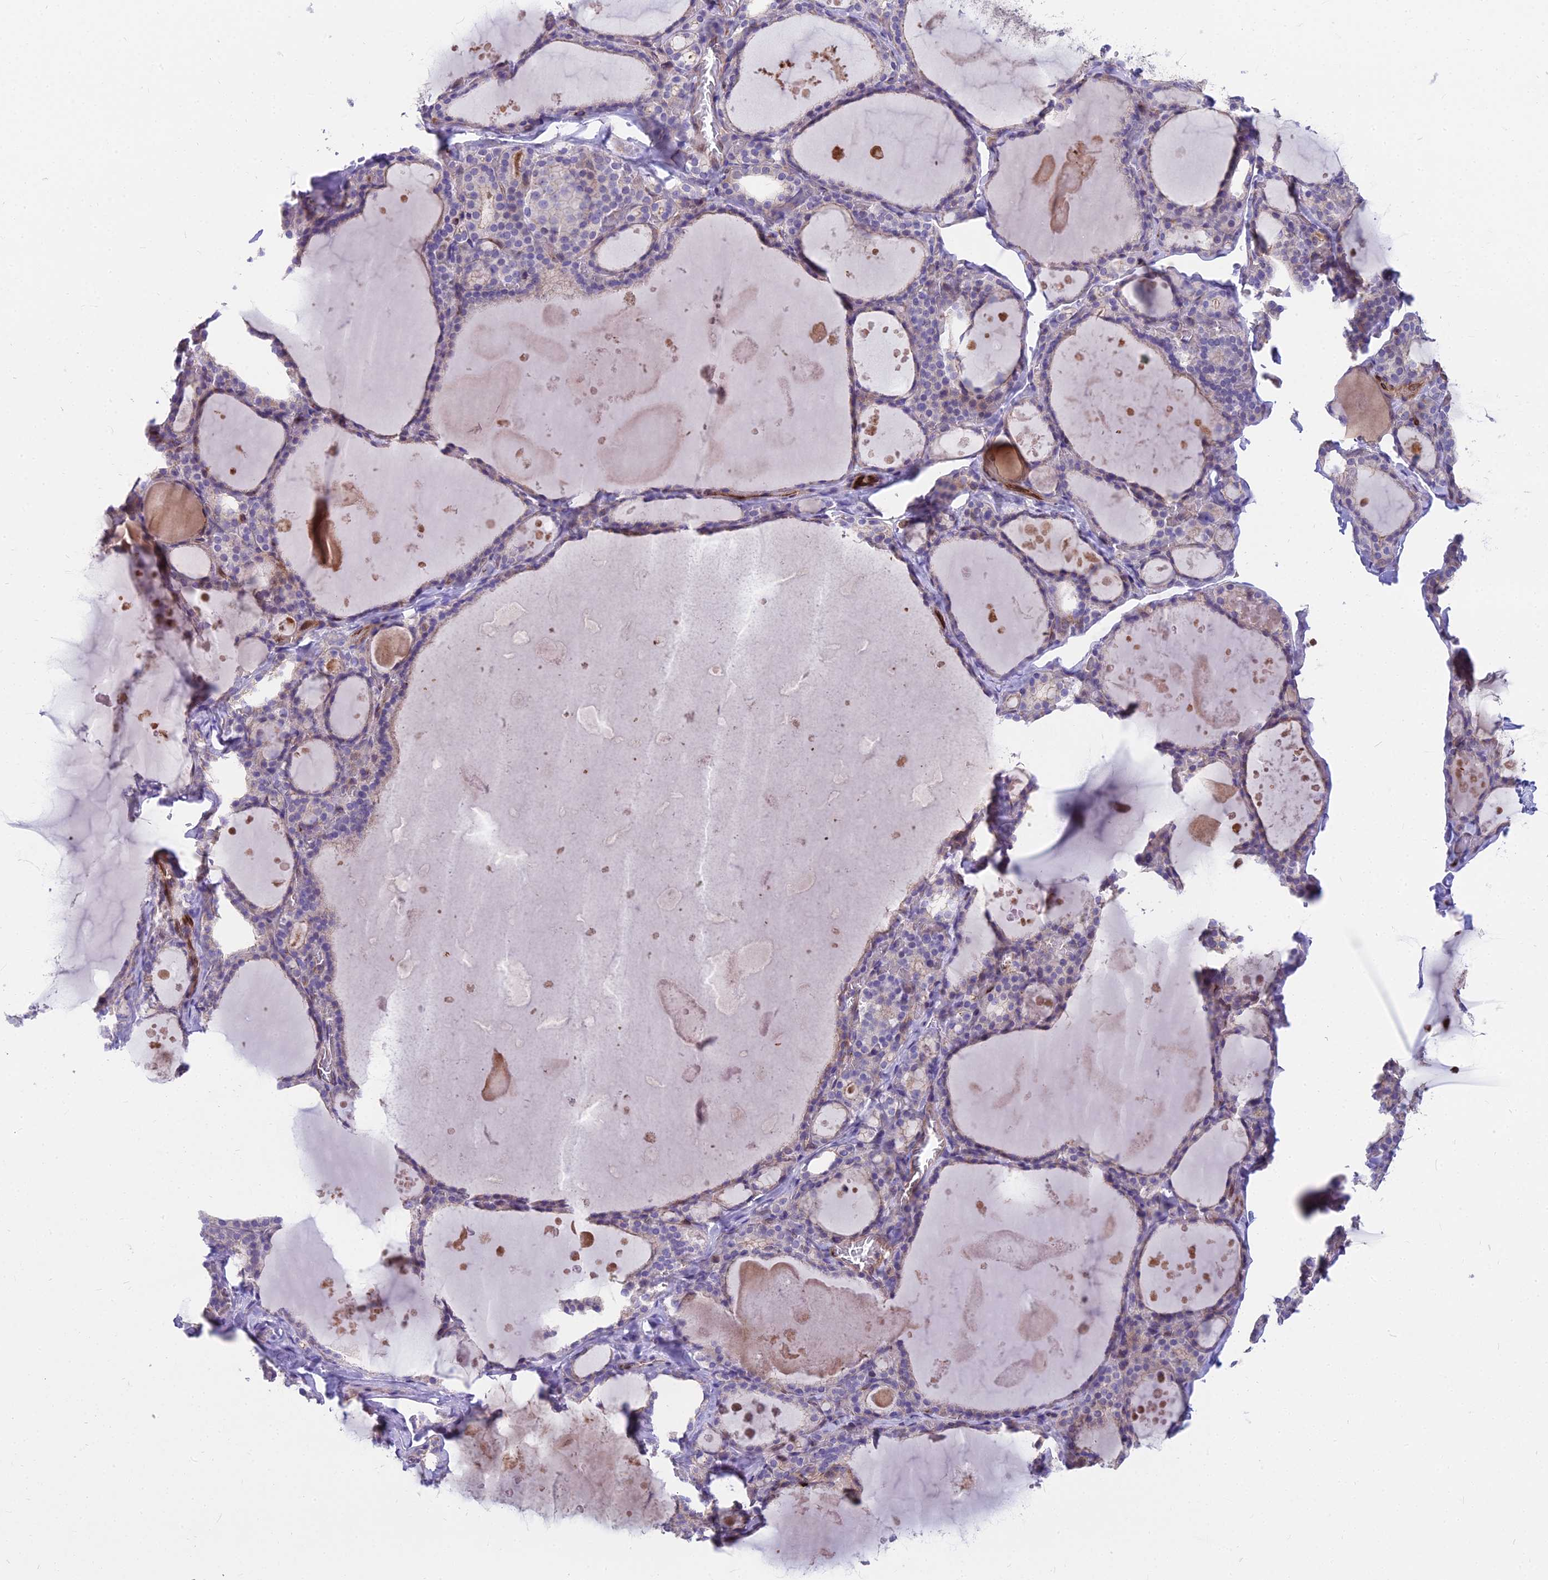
{"staining": {"intensity": "weak", "quantity": "<25%", "location": "cytoplasmic/membranous"}, "tissue": "thyroid gland", "cell_type": "Glandular cells", "image_type": "normal", "snomed": [{"axis": "morphology", "description": "Normal tissue, NOS"}, {"axis": "topography", "description": "Thyroid gland"}], "caption": "A high-resolution image shows IHC staining of normal thyroid gland, which displays no significant staining in glandular cells.", "gene": "HLA", "patient": {"sex": "male", "age": 56}}